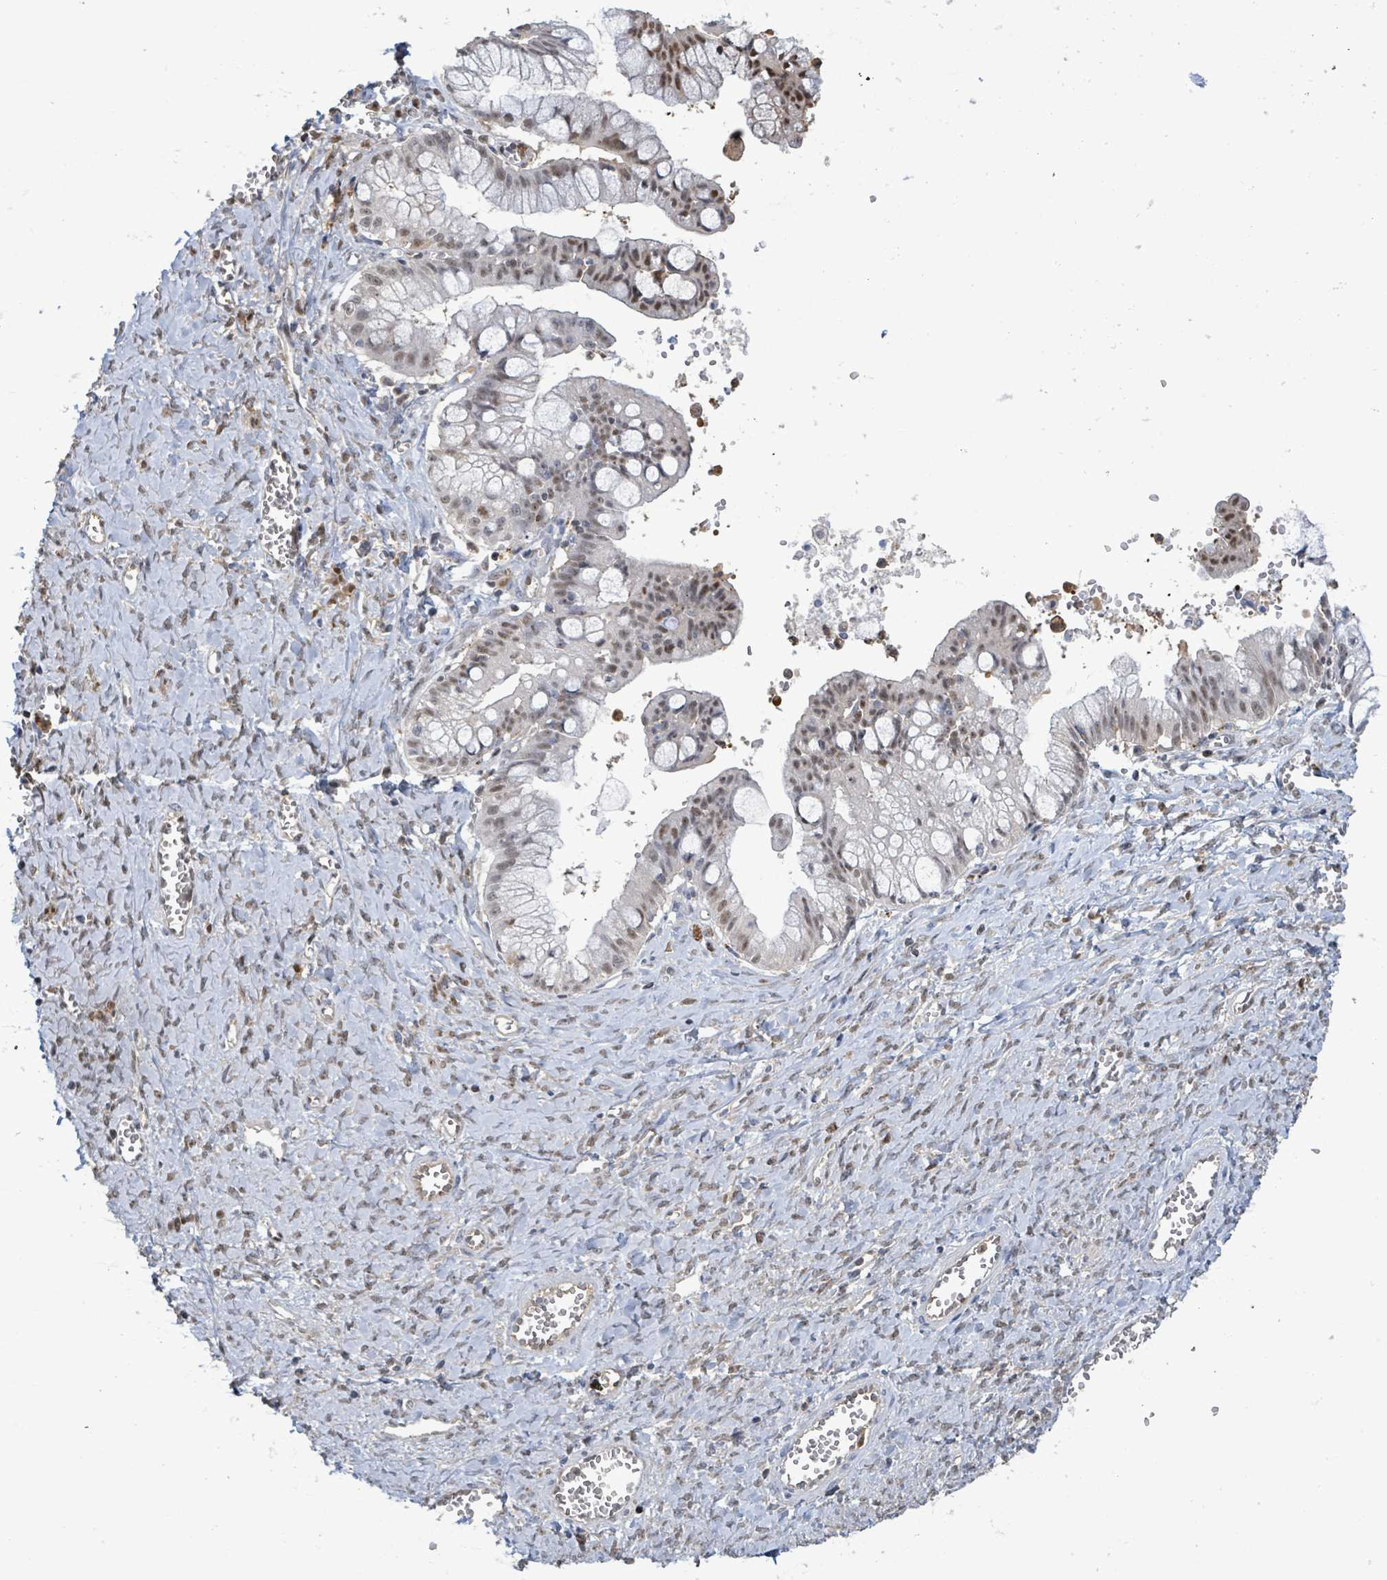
{"staining": {"intensity": "moderate", "quantity": "25%-75%", "location": "nuclear"}, "tissue": "ovarian cancer", "cell_type": "Tumor cells", "image_type": "cancer", "snomed": [{"axis": "morphology", "description": "Cystadenocarcinoma, mucinous, NOS"}, {"axis": "topography", "description": "Ovary"}], "caption": "IHC photomicrograph of human ovarian mucinous cystadenocarcinoma stained for a protein (brown), which demonstrates medium levels of moderate nuclear expression in approximately 25%-75% of tumor cells.", "gene": "PGAM1", "patient": {"sex": "female", "age": 70}}